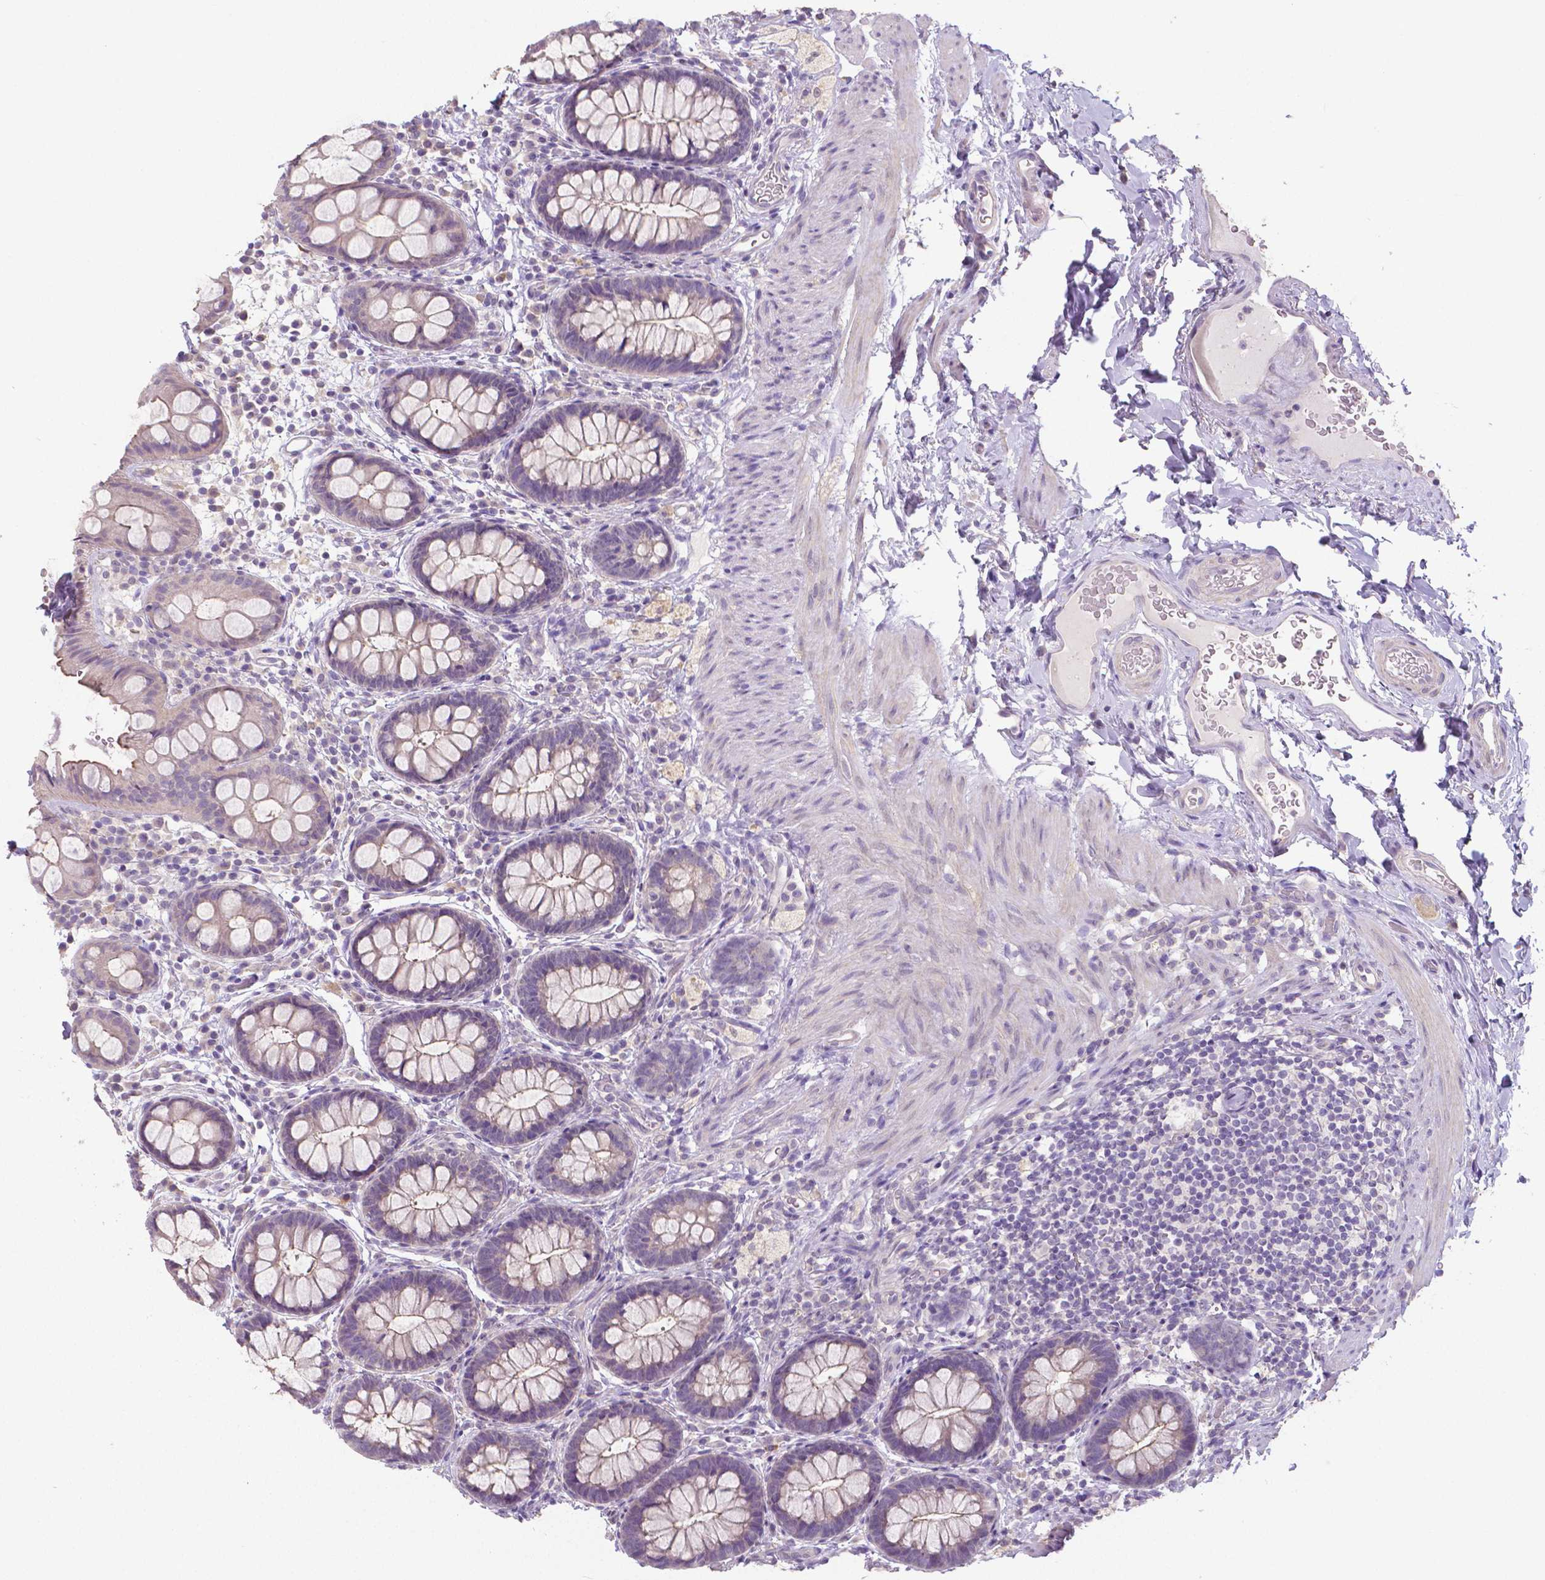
{"staining": {"intensity": "negative", "quantity": "none", "location": "none"}, "tissue": "rectum", "cell_type": "Glandular cells", "image_type": "normal", "snomed": [{"axis": "morphology", "description": "Normal tissue, NOS"}, {"axis": "topography", "description": "Rectum"}, {"axis": "topography", "description": "Peripheral nerve tissue"}], "caption": "IHC micrograph of normal rectum: rectum stained with DAB (3,3'-diaminobenzidine) reveals no significant protein staining in glandular cells. (Stains: DAB immunohistochemistry (IHC) with hematoxylin counter stain, Microscopy: brightfield microscopy at high magnification).", "gene": "CRMP1", "patient": {"sex": "female", "age": 69}}